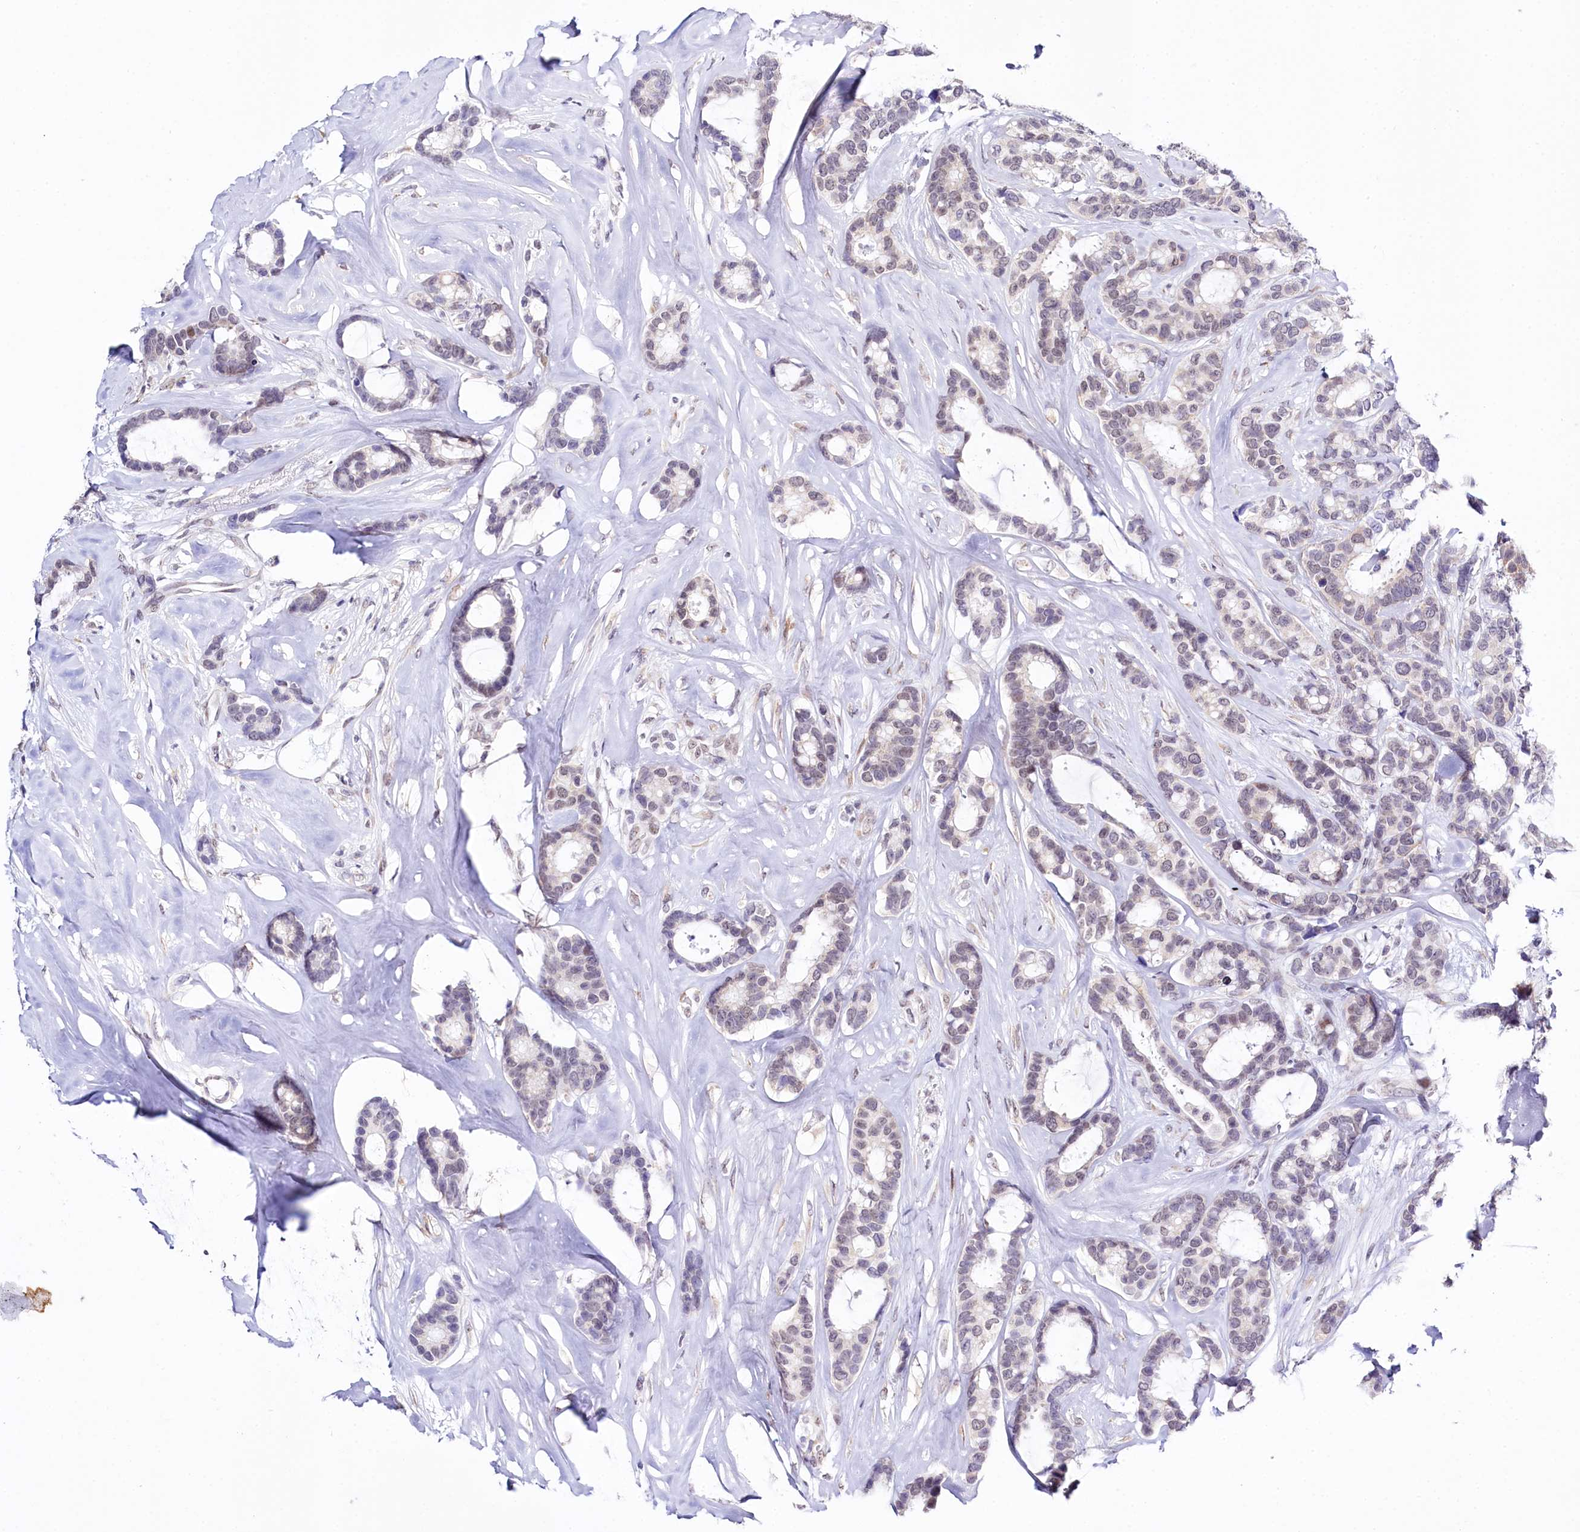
{"staining": {"intensity": "weak", "quantity": "25%-75%", "location": "nuclear"}, "tissue": "breast cancer", "cell_type": "Tumor cells", "image_type": "cancer", "snomed": [{"axis": "morphology", "description": "Duct carcinoma"}, {"axis": "topography", "description": "Breast"}], "caption": "An immunohistochemistry (IHC) micrograph of neoplastic tissue is shown. Protein staining in brown labels weak nuclear positivity in breast cancer within tumor cells.", "gene": "SPATS2", "patient": {"sex": "female", "age": 87}}